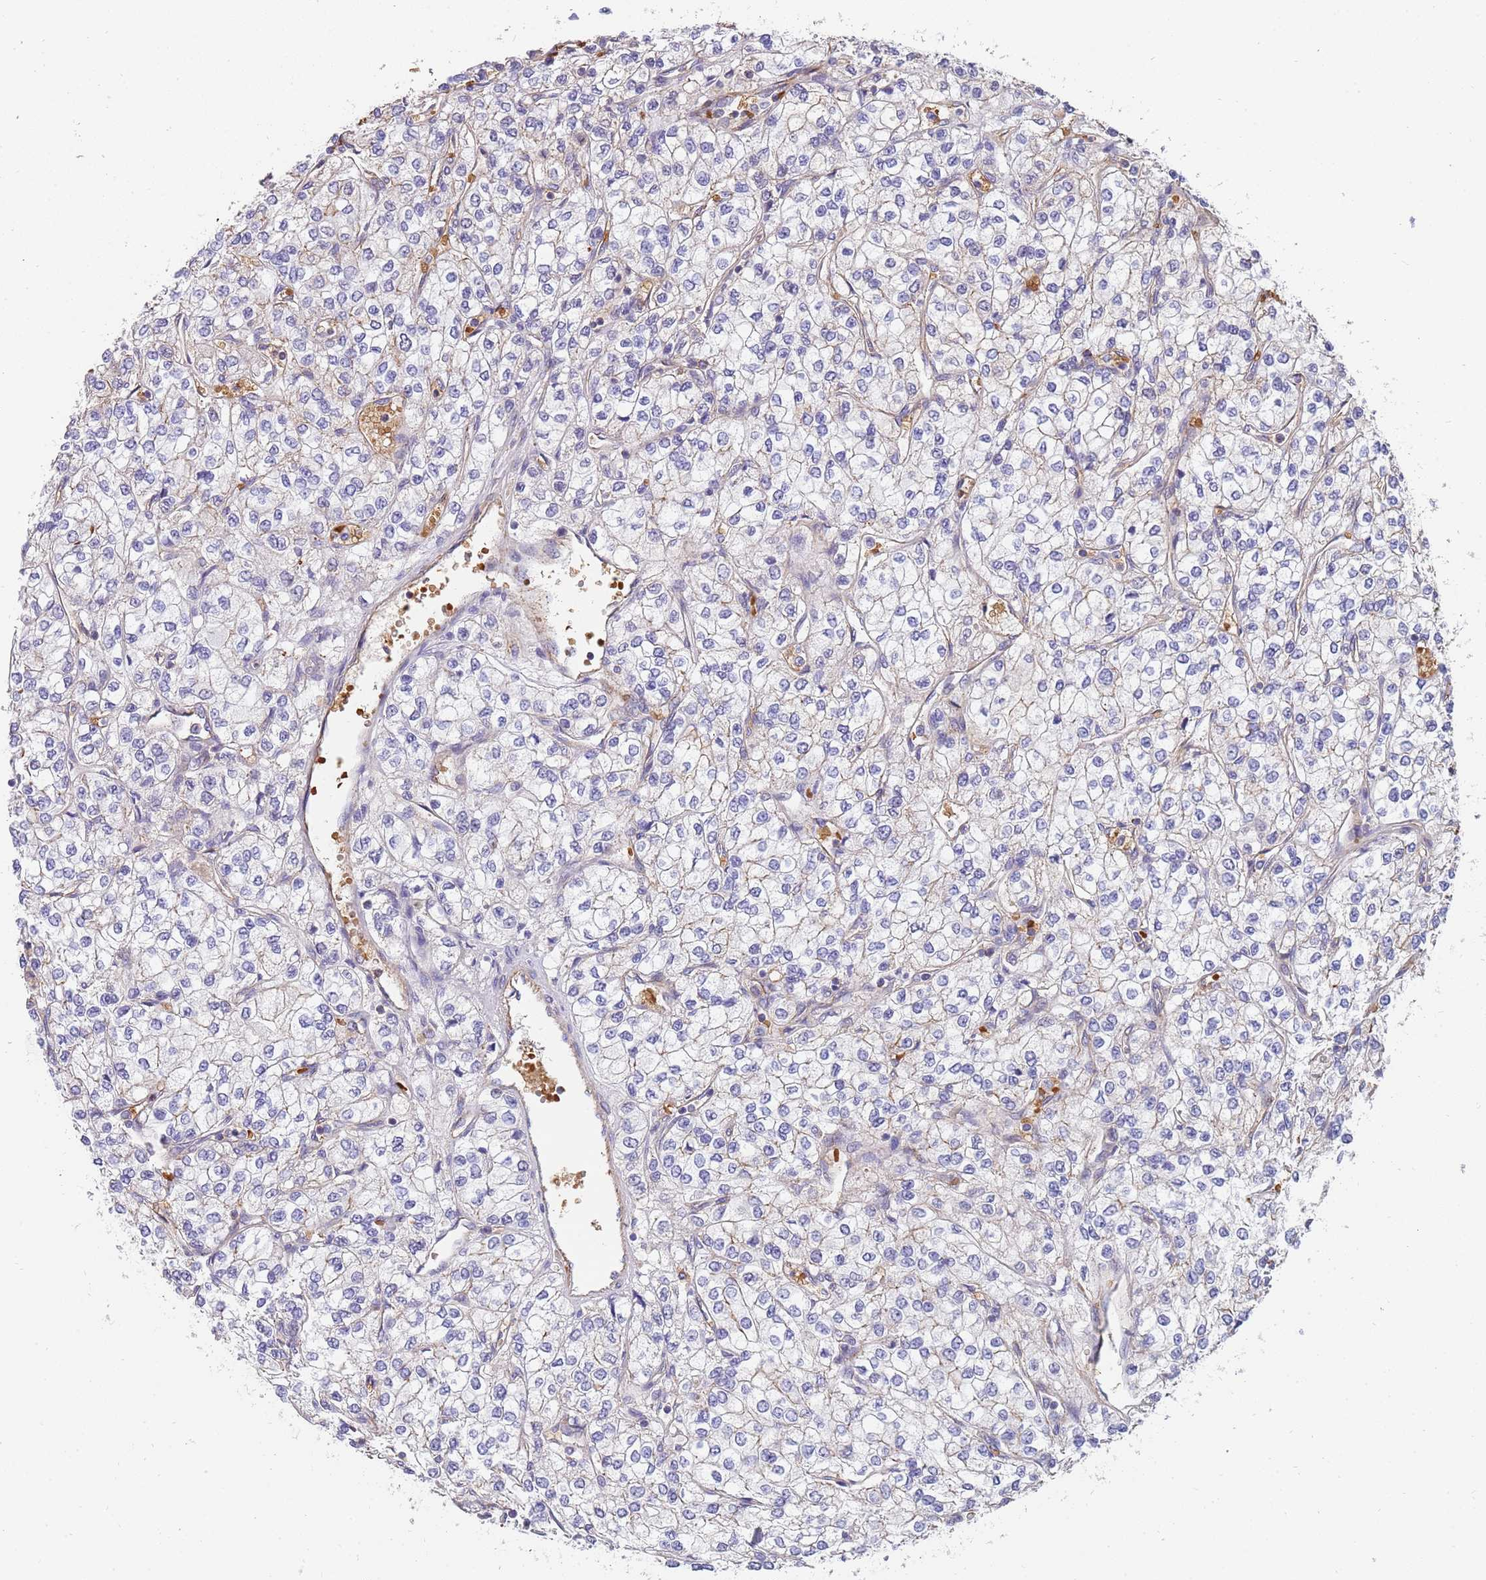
{"staining": {"intensity": "negative", "quantity": "none", "location": "none"}, "tissue": "renal cancer", "cell_type": "Tumor cells", "image_type": "cancer", "snomed": [{"axis": "morphology", "description": "Adenocarcinoma, NOS"}, {"axis": "topography", "description": "Kidney"}], "caption": "Tumor cells are negative for brown protein staining in renal cancer.", "gene": "GFRAL", "patient": {"sex": "male", "age": 80}}